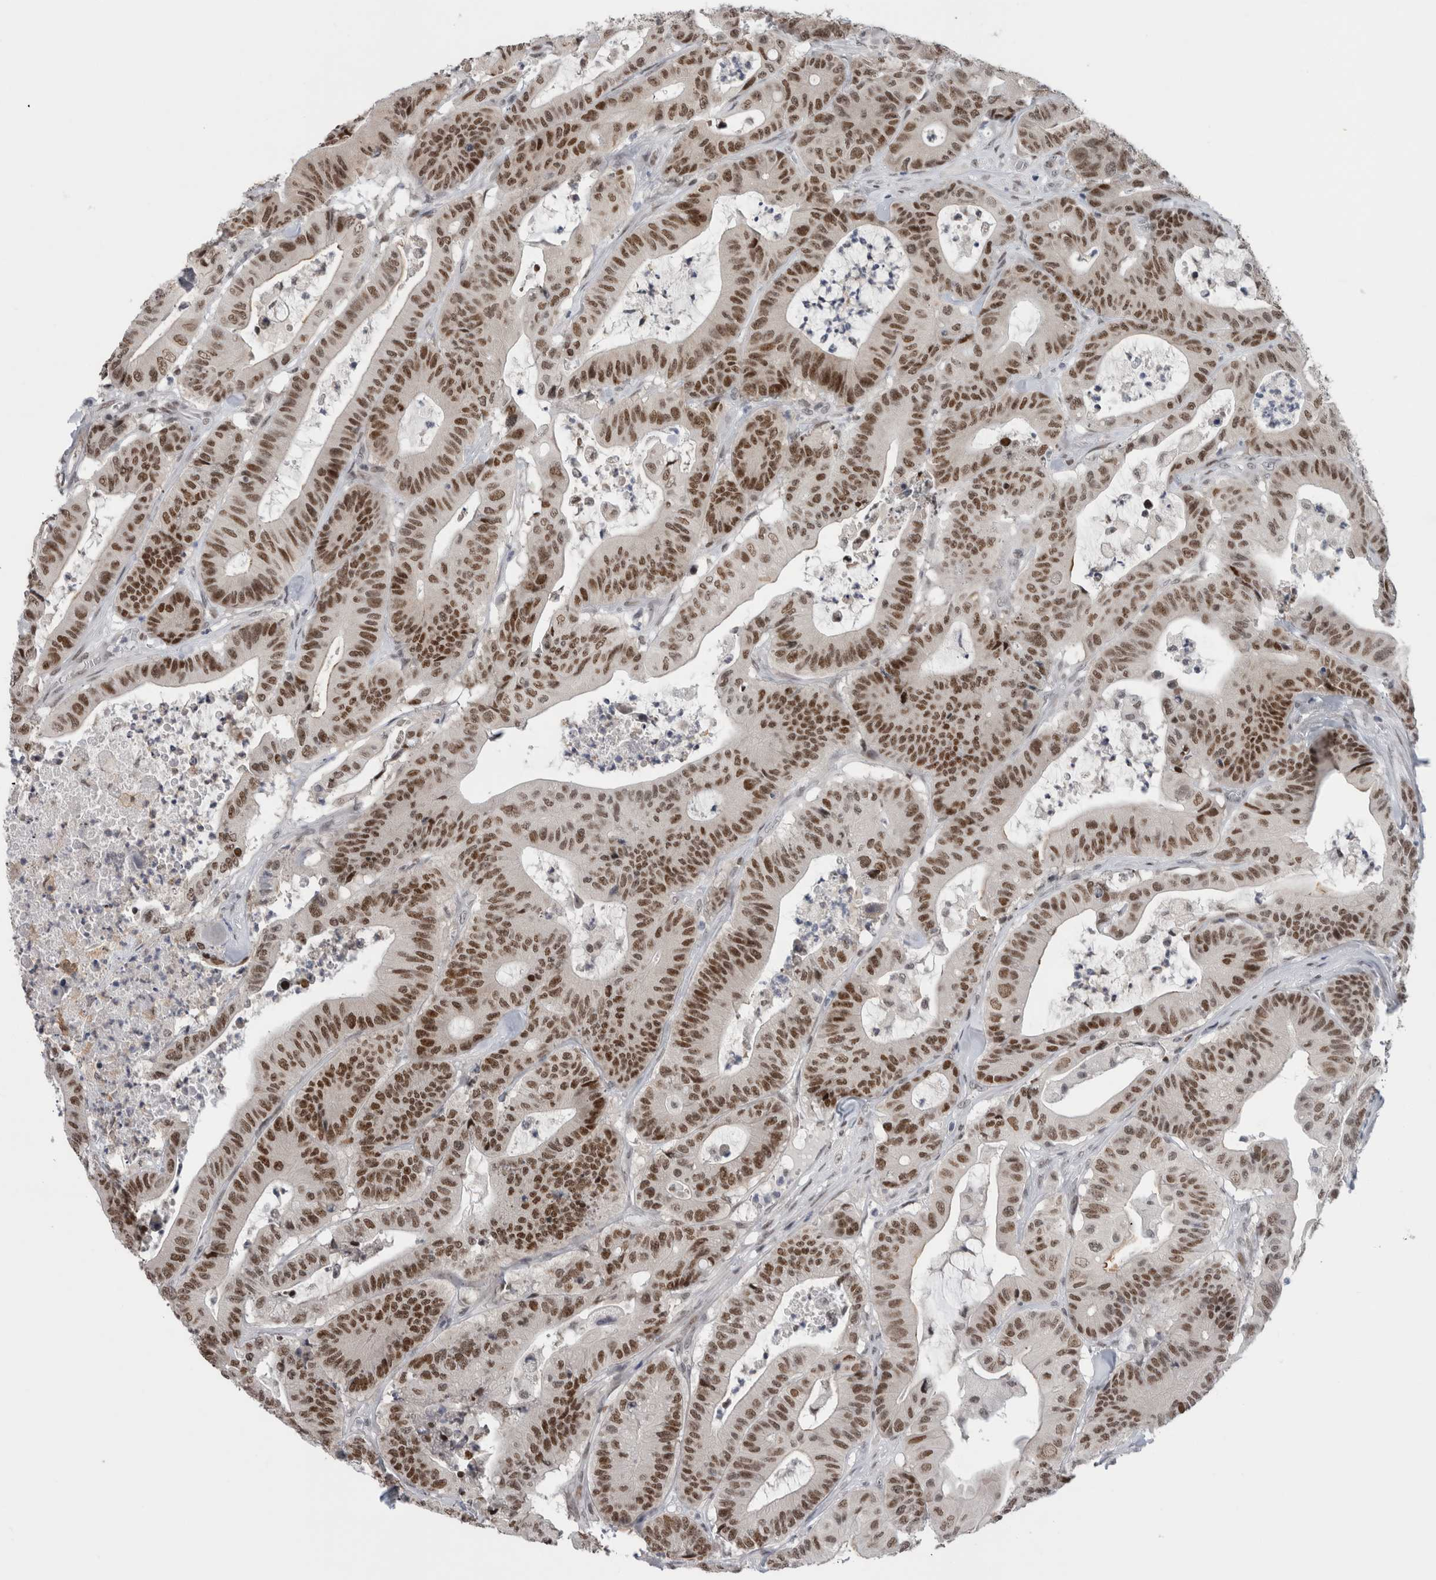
{"staining": {"intensity": "moderate", "quantity": ">75%", "location": "nuclear"}, "tissue": "colorectal cancer", "cell_type": "Tumor cells", "image_type": "cancer", "snomed": [{"axis": "morphology", "description": "Adenocarcinoma, NOS"}, {"axis": "topography", "description": "Colon"}], "caption": "Human colorectal cancer (adenocarcinoma) stained for a protein (brown) exhibits moderate nuclear positive staining in about >75% of tumor cells.", "gene": "ZNF521", "patient": {"sex": "female", "age": 84}}